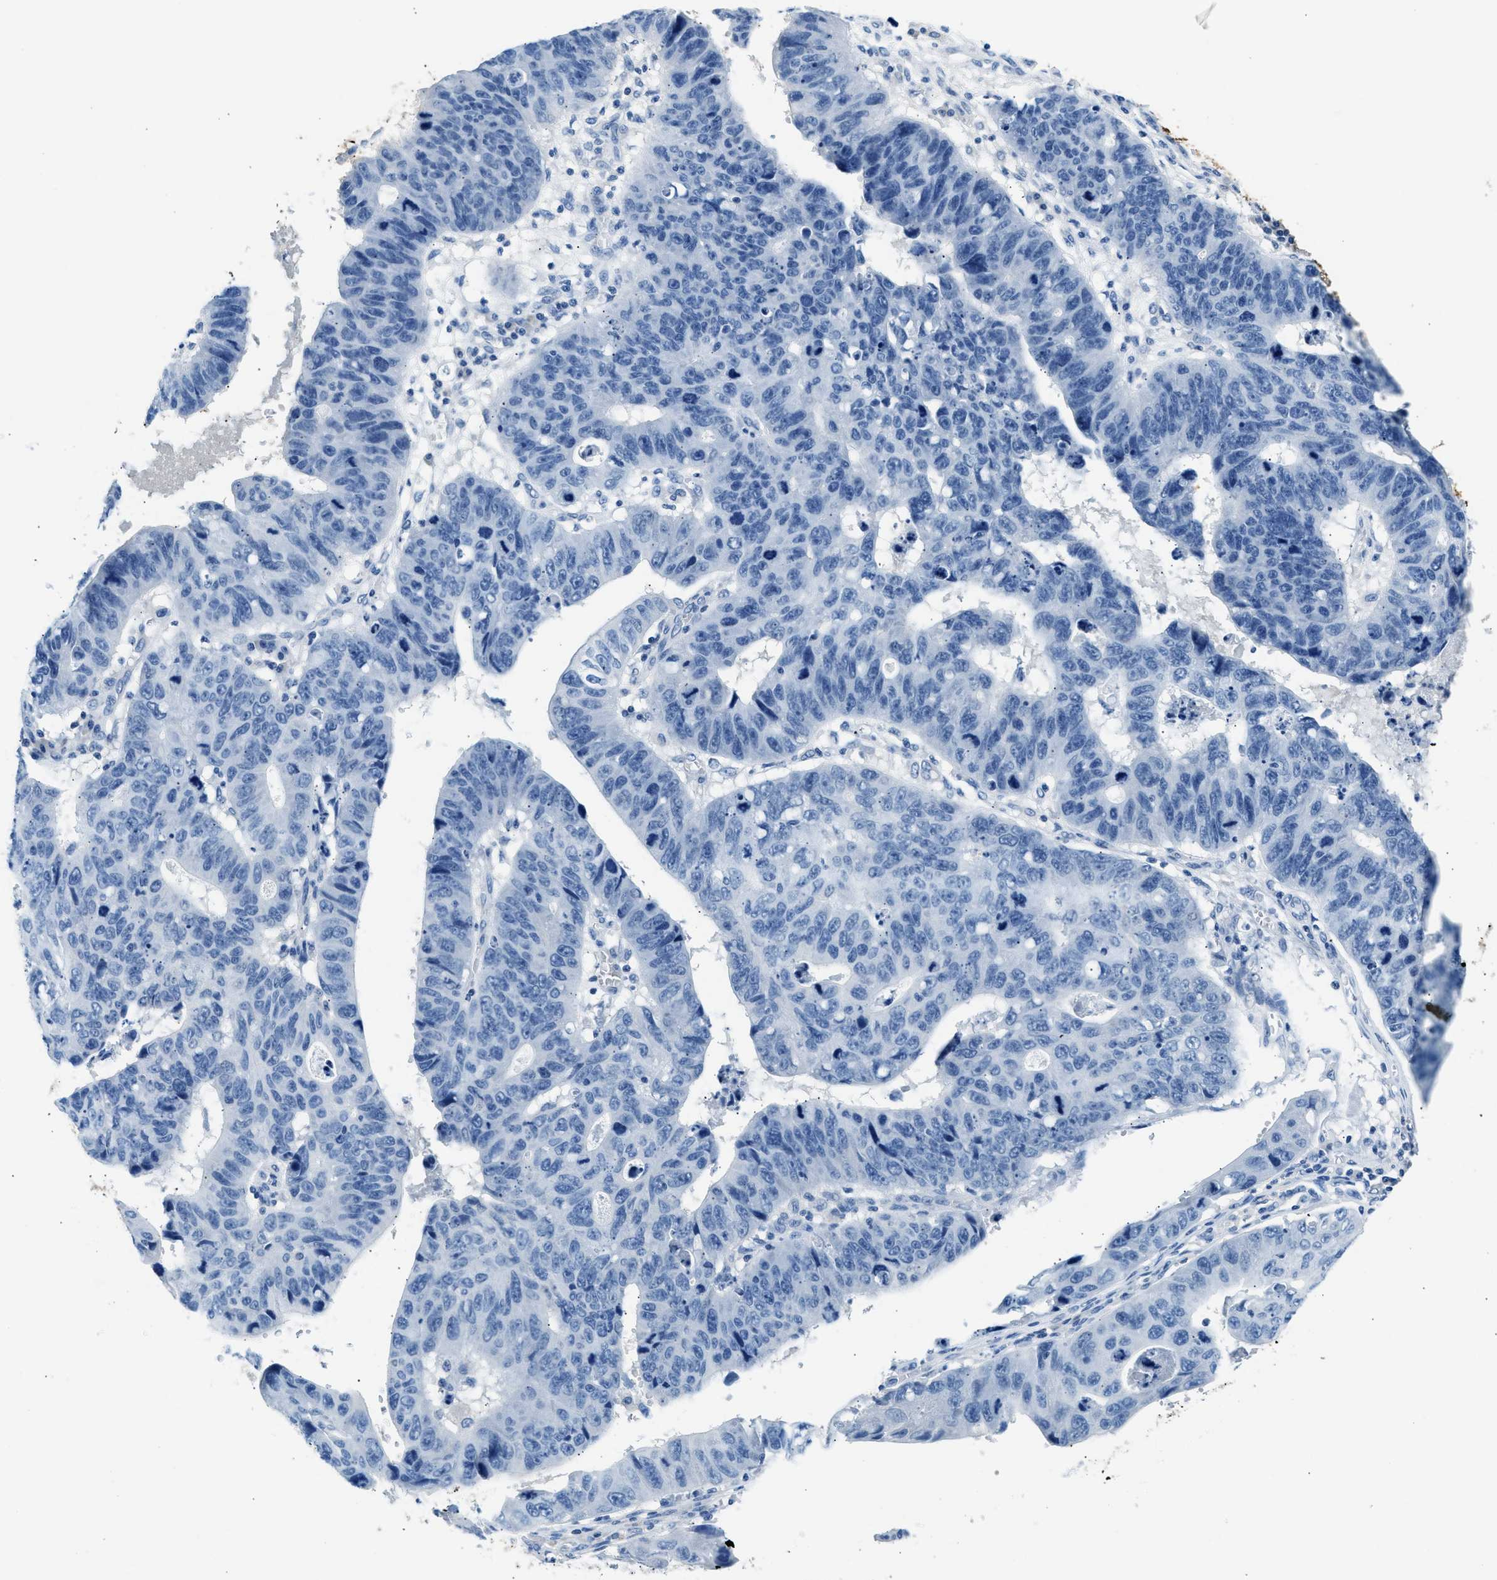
{"staining": {"intensity": "negative", "quantity": "none", "location": "none"}, "tissue": "stomach cancer", "cell_type": "Tumor cells", "image_type": "cancer", "snomed": [{"axis": "morphology", "description": "Adenocarcinoma, NOS"}, {"axis": "topography", "description": "Stomach"}], "caption": "Immunohistochemistry (IHC) histopathology image of human stomach cancer (adenocarcinoma) stained for a protein (brown), which reveals no staining in tumor cells. (Stains: DAB immunohistochemistry (IHC) with hematoxylin counter stain, Microscopy: brightfield microscopy at high magnification).", "gene": "CLDN18", "patient": {"sex": "male", "age": 59}}